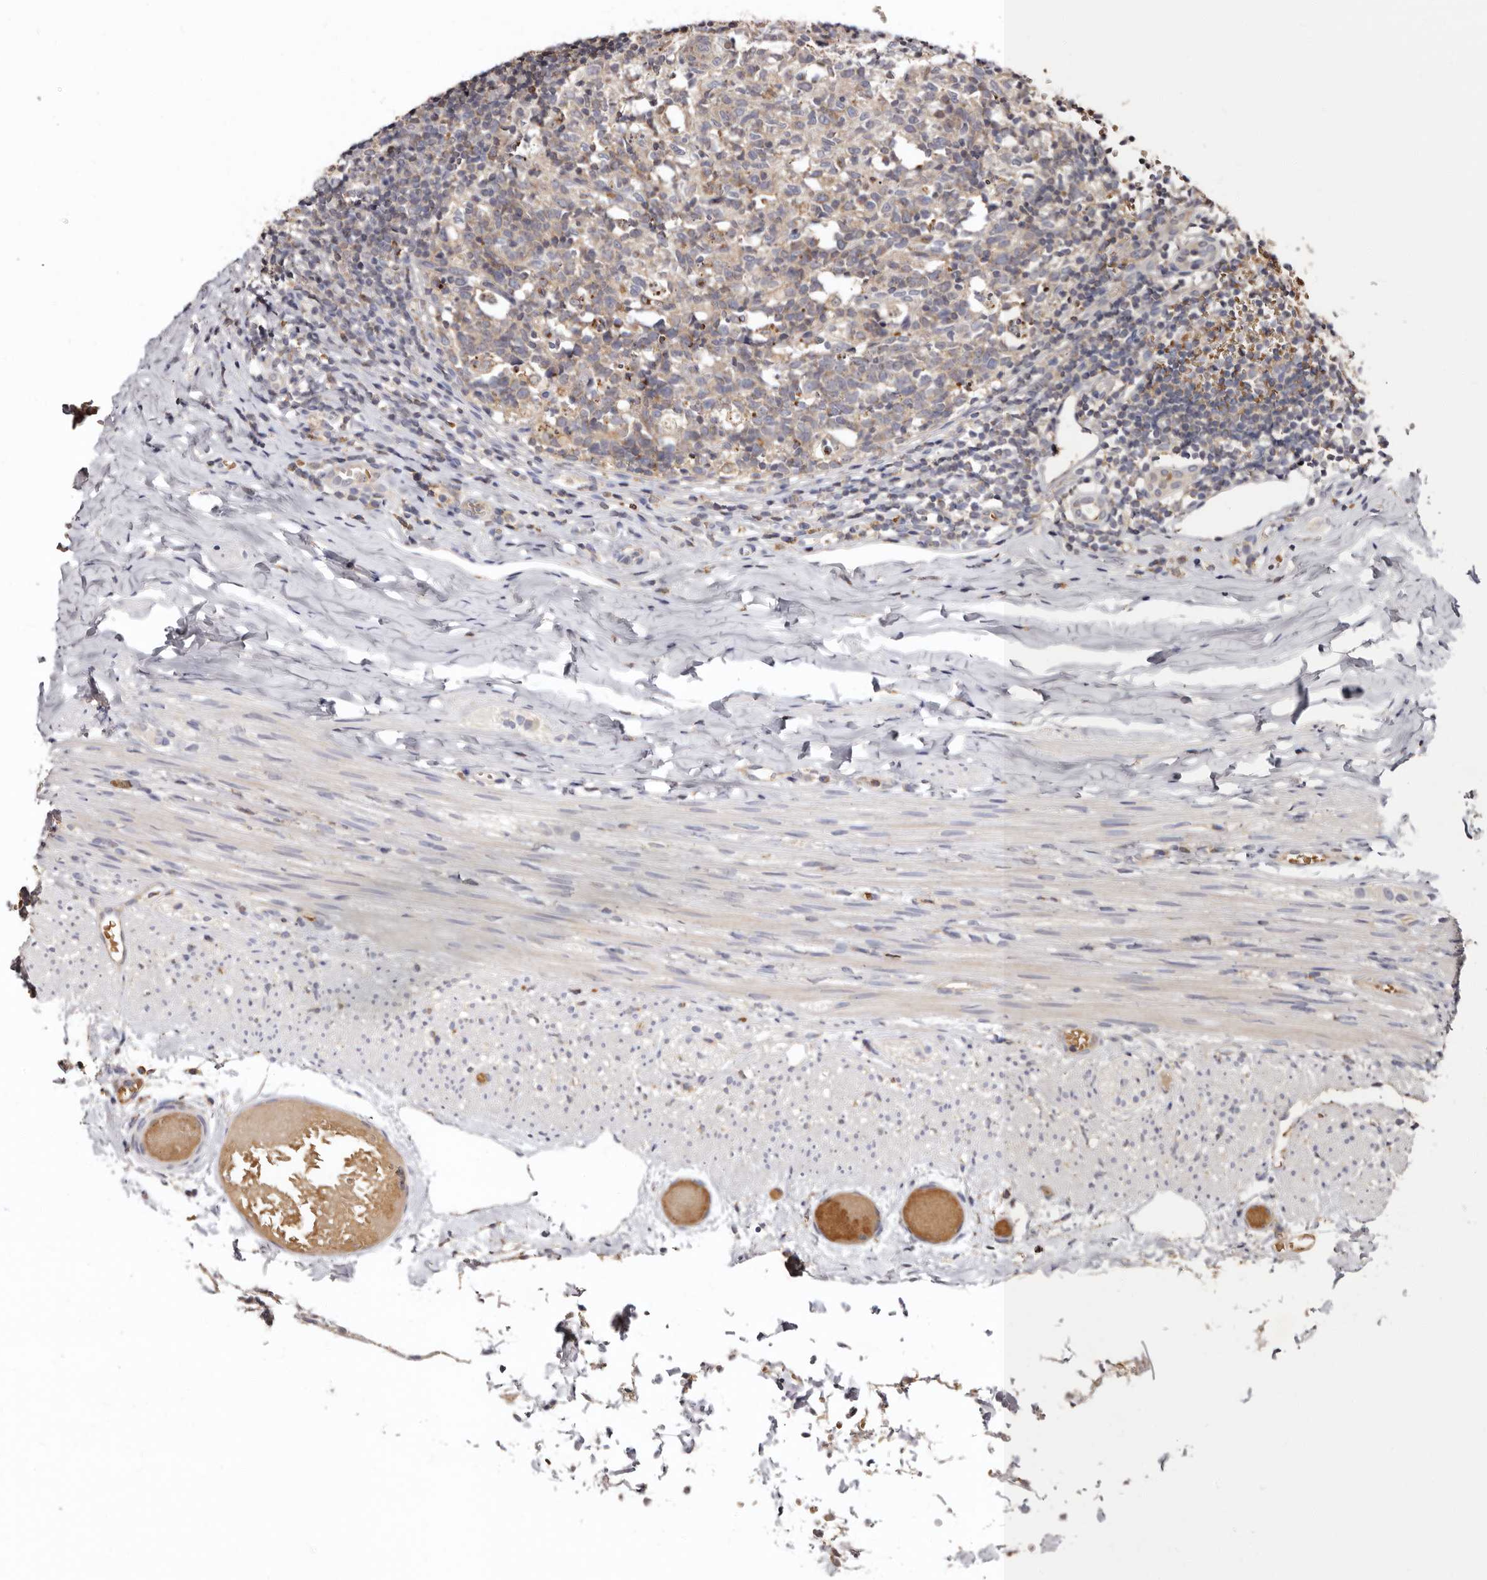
{"staining": {"intensity": "strong", "quantity": ">75%", "location": "cytoplasmic/membranous"}, "tissue": "appendix", "cell_type": "Glandular cells", "image_type": "normal", "snomed": [{"axis": "morphology", "description": "Normal tissue, NOS"}, {"axis": "topography", "description": "Appendix"}], "caption": "Immunohistochemistry (IHC) of unremarkable human appendix displays high levels of strong cytoplasmic/membranous positivity in about >75% of glandular cells.", "gene": "BAX", "patient": {"sex": "male", "age": 8}}